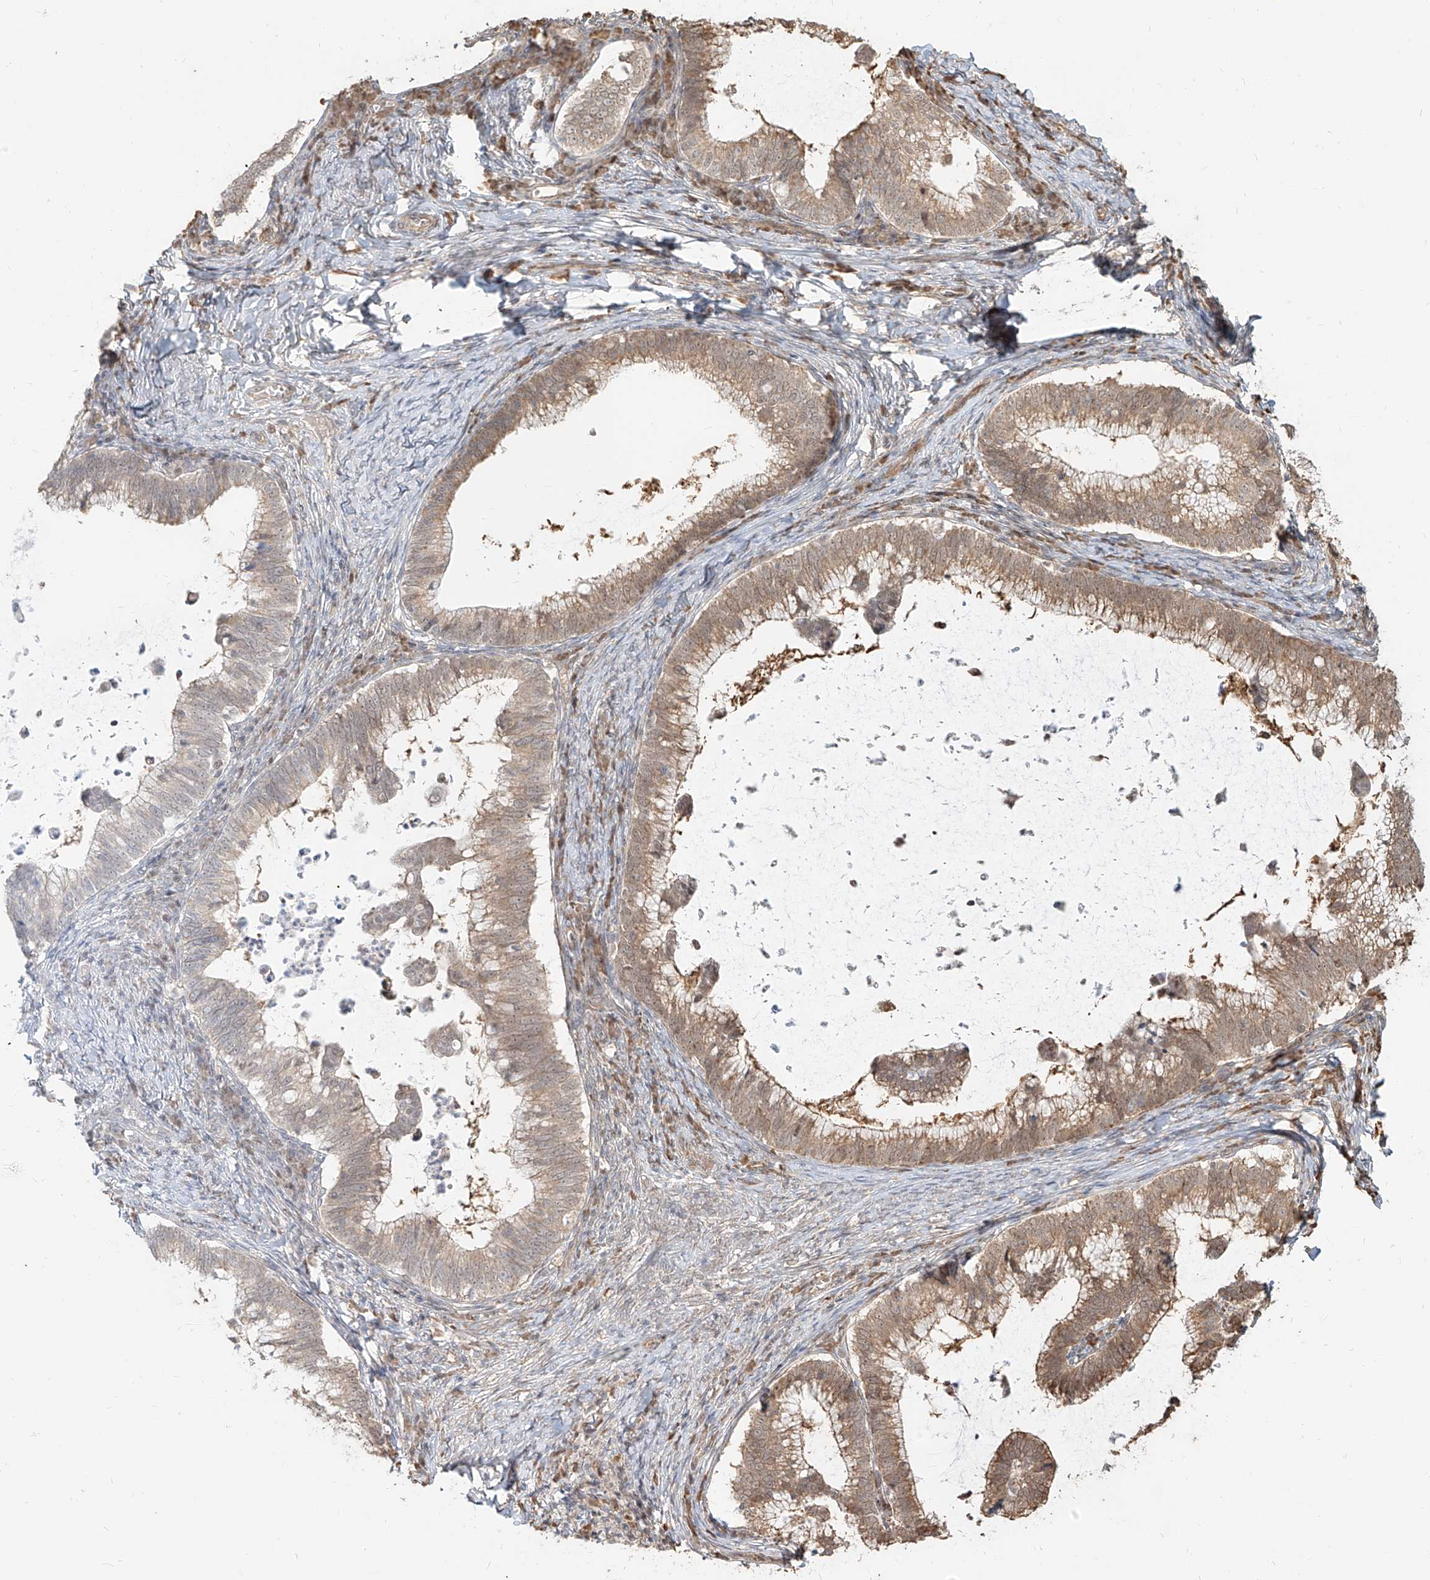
{"staining": {"intensity": "moderate", "quantity": ">75%", "location": "cytoplasmic/membranous"}, "tissue": "cervical cancer", "cell_type": "Tumor cells", "image_type": "cancer", "snomed": [{"axis": "morphology", "description": "Adenocarcinoma, NOS"}, {"axis": "topography", "description": "Cervix"}], "caption": "The image exhibits staining of cervical cancer (adenocarcinoma), revealing moderate cytoplasmic/membranous protein staining (brown color) within tumor cells. (DAB IHC, brown staining for protein, blue staining for nuclei).", "gene": "UBE2K", "patient": {"sex": "female", "age": 36}}